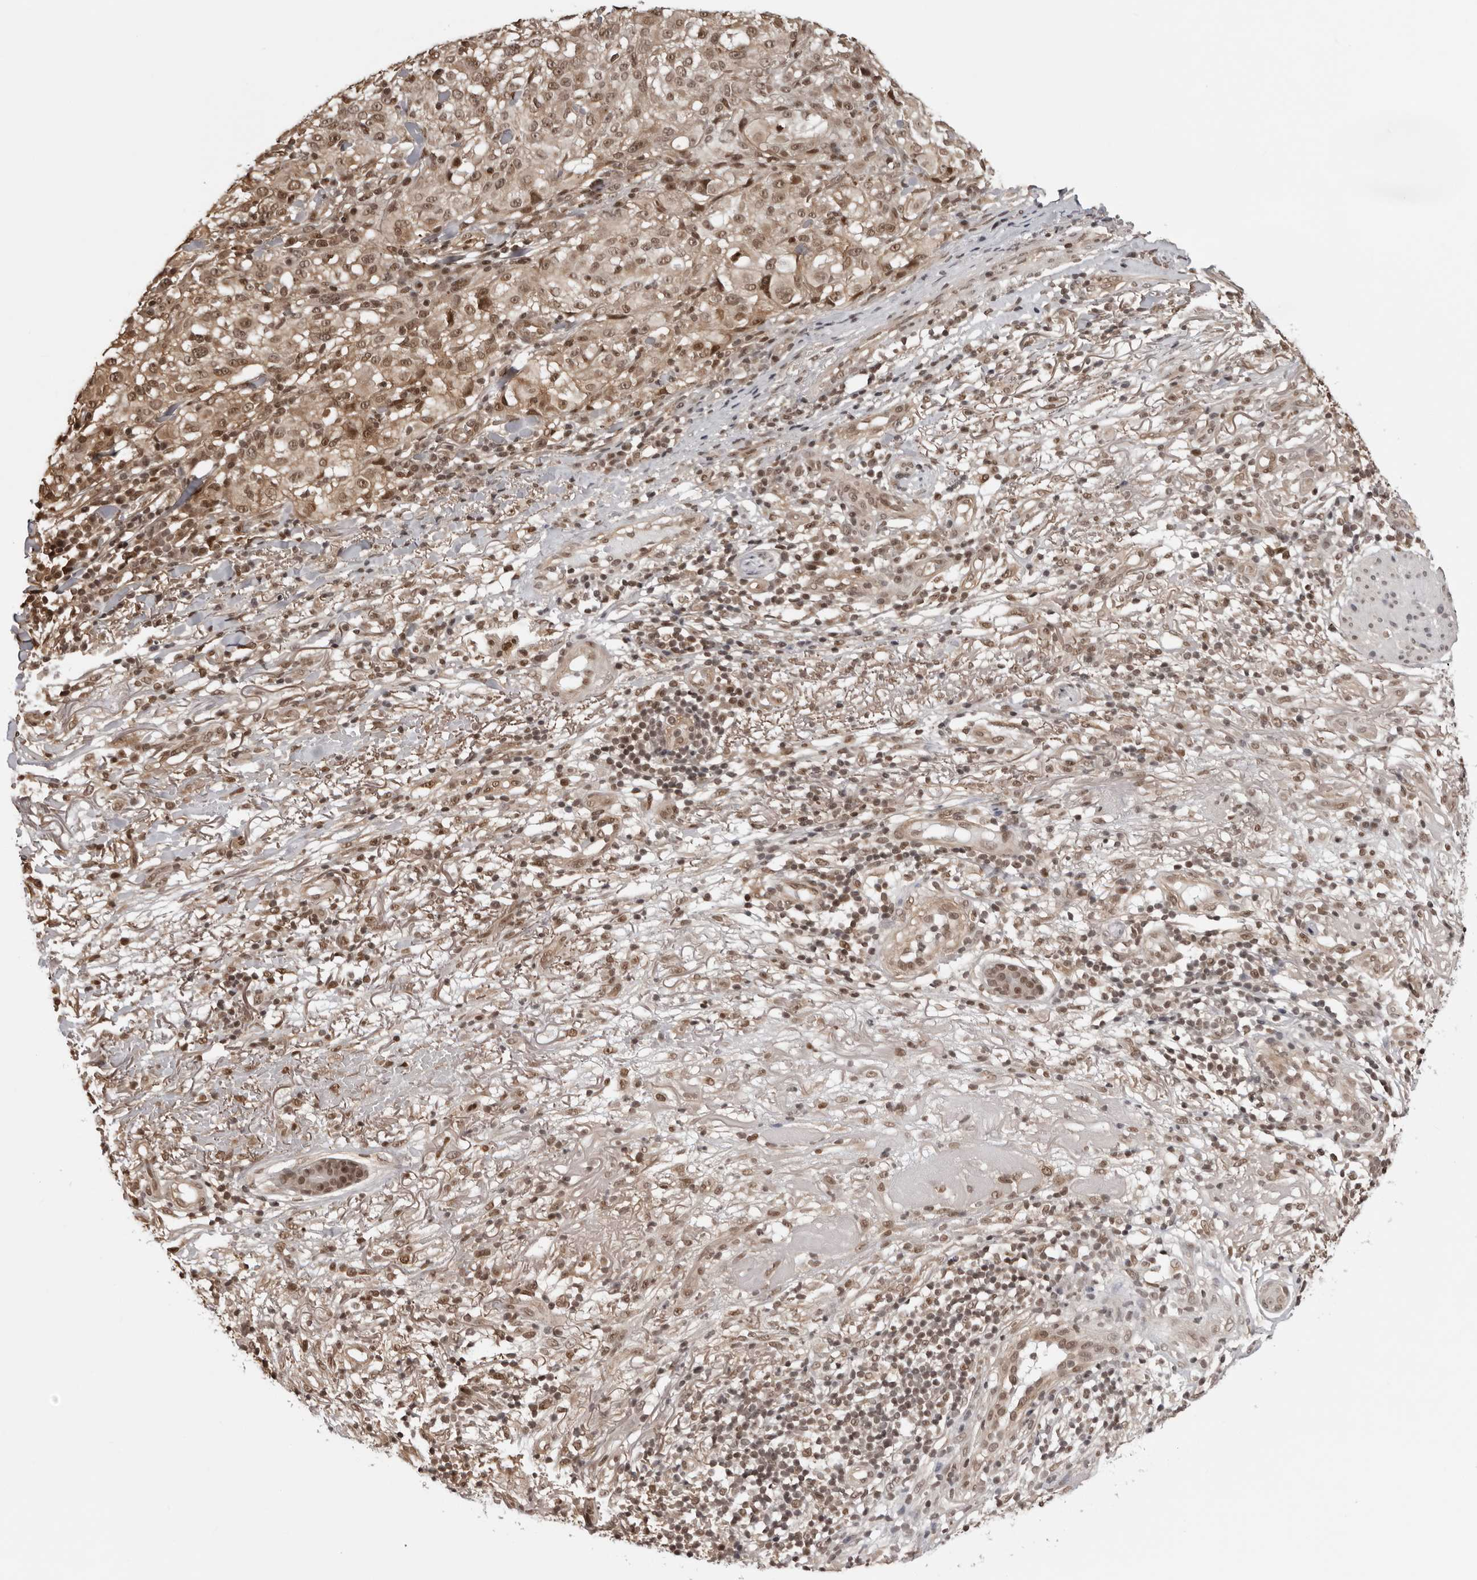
{"staining": {"intensity": "moderate", "quantity": ">75%", "location": "cytoplasmic/membranous,nuclear"}, "tissue": "melanoma", "cell_type": "Tumor cells", "image_type": "cancer", "snomed": [{"axis": "morphology", "description": "Necrosis, NOS"}, {"axis": "morphology", "description": "Malignant melanoma, NOS"}, {"axis": "topography", "description": "Skin"}], "caption": "DAB (3,3'-diaminobenzidine) immunohistochemical staining of malignant melanoma demonstrates moderate cytoplasmic/membranous and nuclear protein staining in about >75% of tumor cells. (DAB (3,3'-diaminobenzidine) IHC, brown staining for protein, blue staining for nuclei).", "gene": "SDE2", "patient": {"sex": "female", "age": 87}}